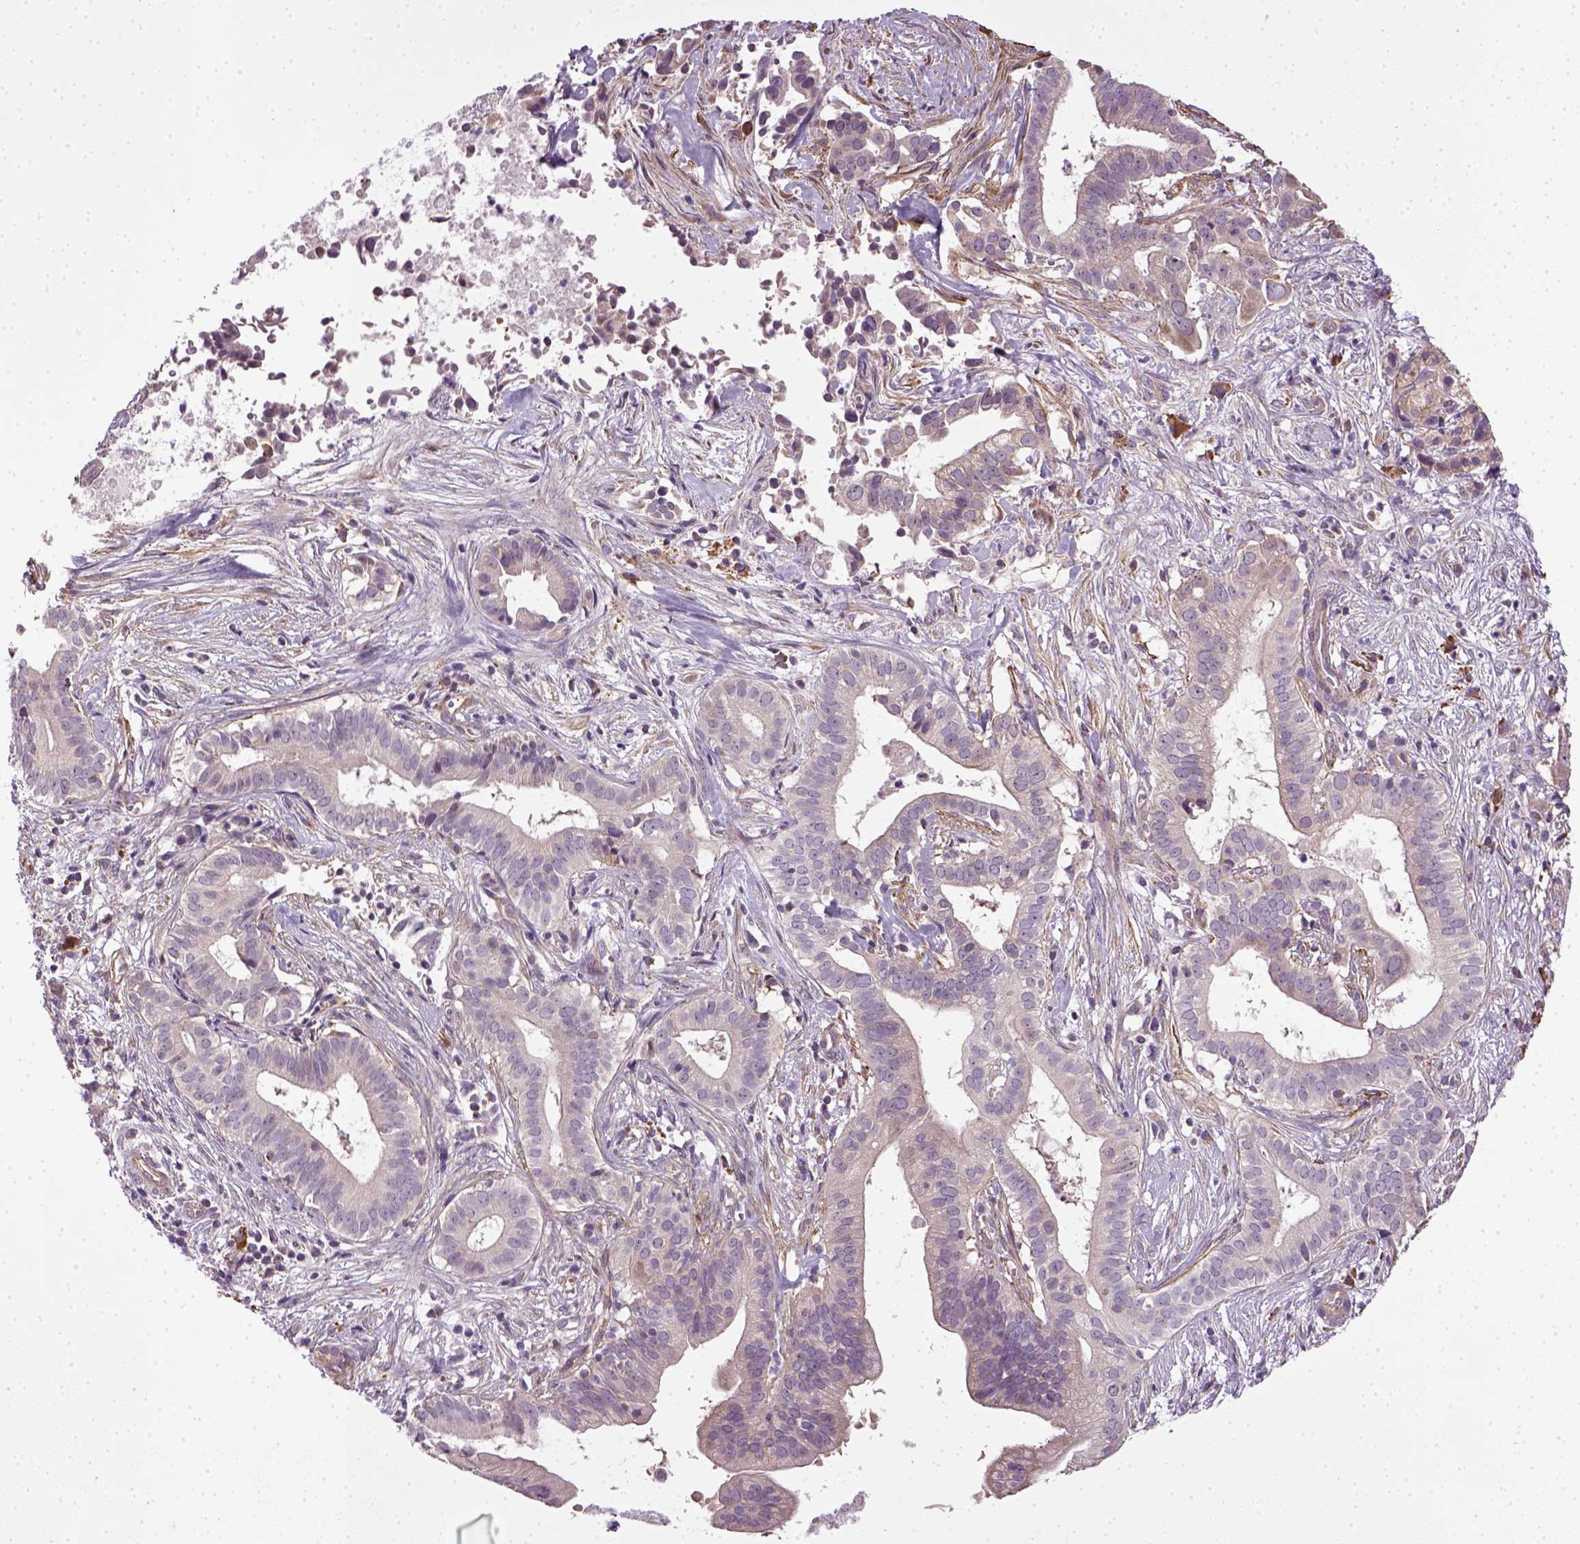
{"staining": {"intensity": "negative", "quantity": "none", "location": "none"}, "tissue": "pancreatic cancer", "cell_type": "Tumor cells", "image_type": "cancer", "snomed": [{"axis": "morphology", "description": "Adenocarcinoma, NOS"}, {"axis": "topography", "description": "Pancreas"}], "caption": "This is an immunohistochemistry (IHC) photomicrograph of human pancreatic adenocarcinoma. There is no positivity in tumor cells.", "gene": "TPRG1", "patient": {"sex": "male", "age": 61}}